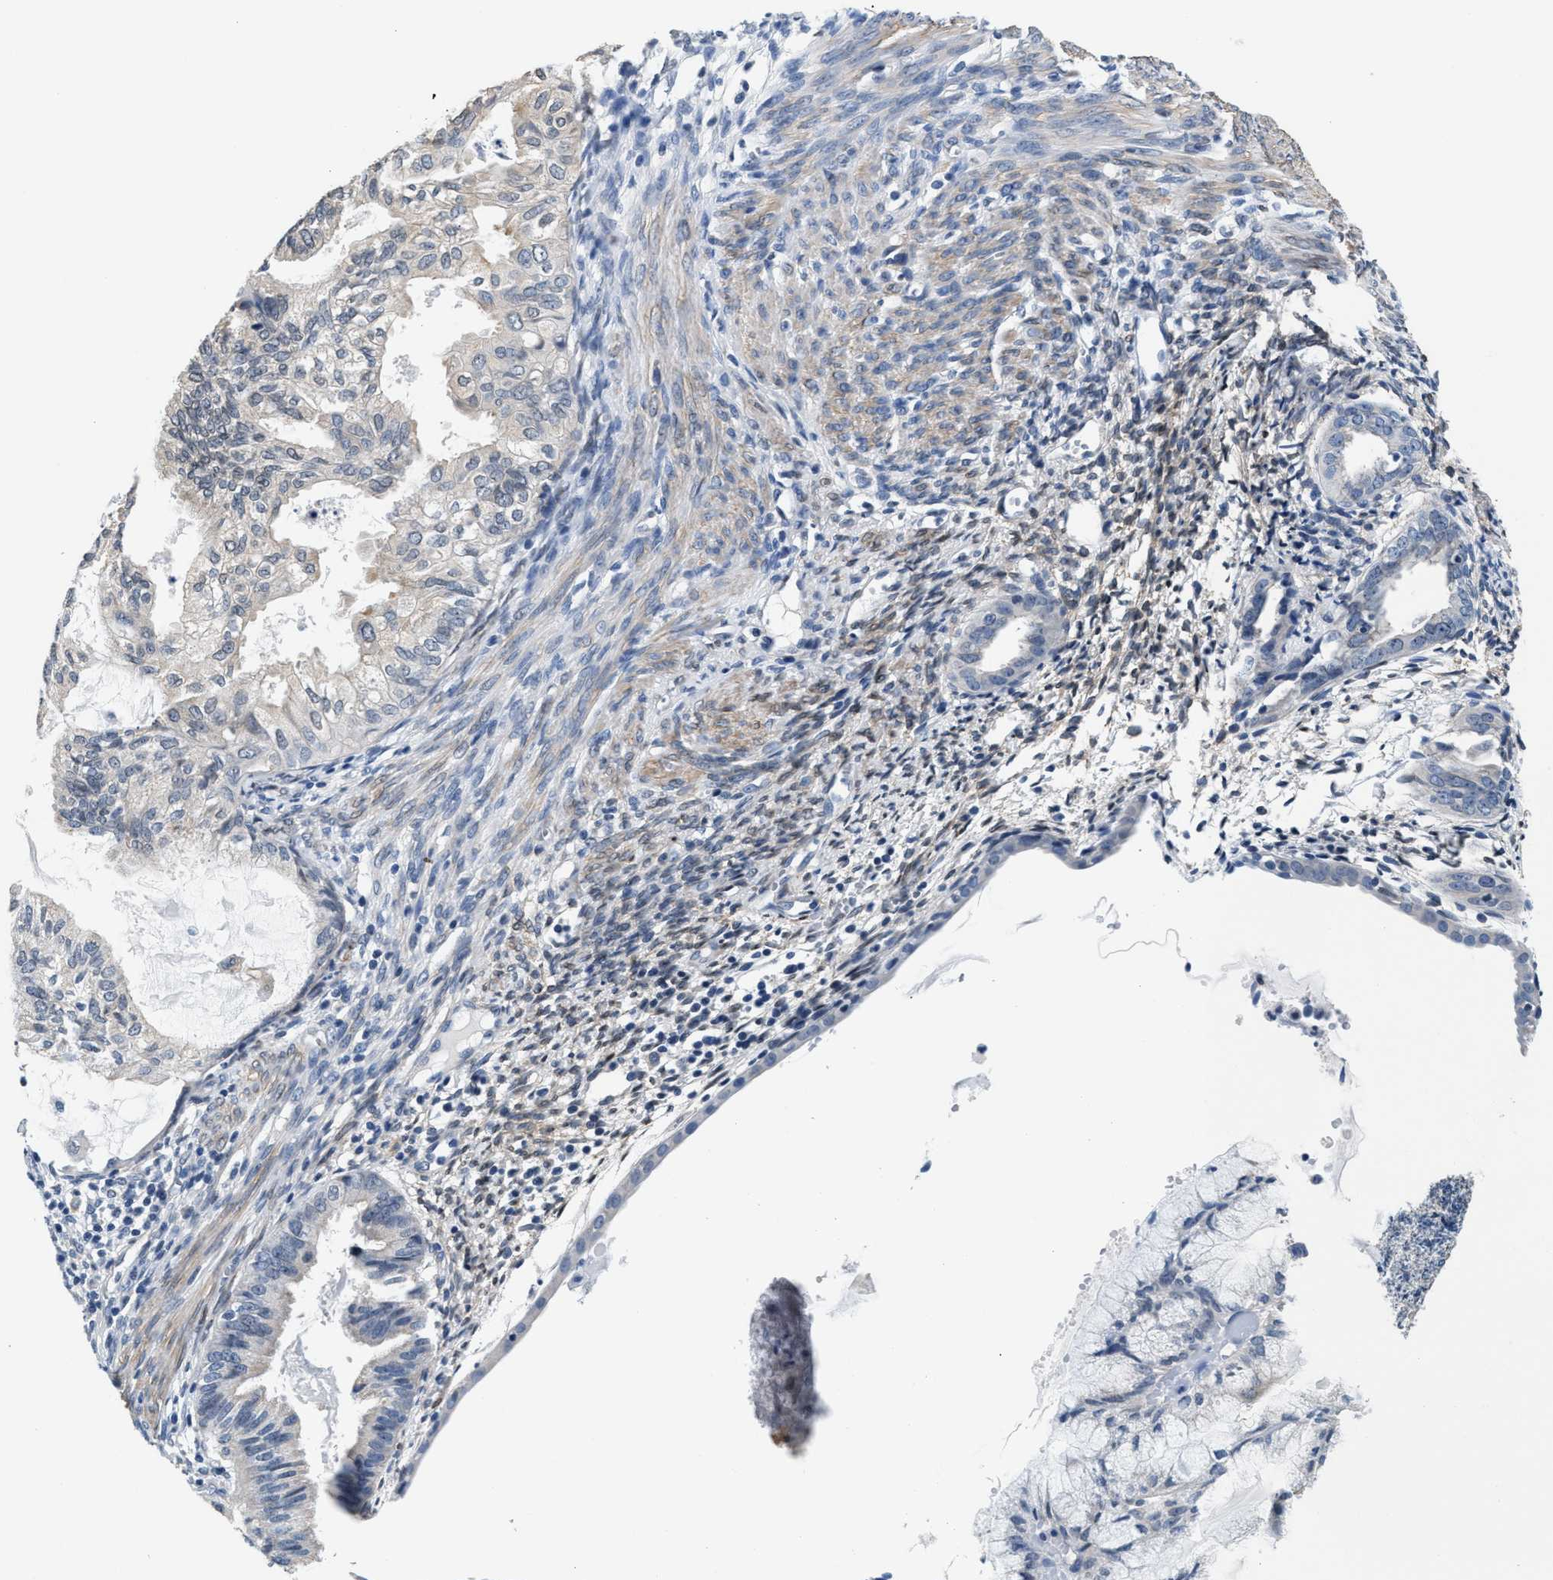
{"staining": {"intensity": "negative", "quantity": "none", "location": "none"}, "tissue": "cervical cancer", "cell_type": "Tumor cells", "image_type": "cancer", "snomed": [{"axis": "morphology", "description": "Normal tissue, NOS"}, {"axis": "morphology", "description": "Adenocarcinoma, NOS"}, {"axis": "topography", "description": "Cervix"}, {"axis": "topography", "description": "Endometrium"}], "caption": "Immunohistochemical staining of adenocarcinoma (cervical) shows no significant positivity in tumor cells. The staining is performed using DAB brown chromogen with nuclei counter-stained in using hematoxylin.", "gene": "MYH3", "patient": {"sex": "female", "age": 86}}